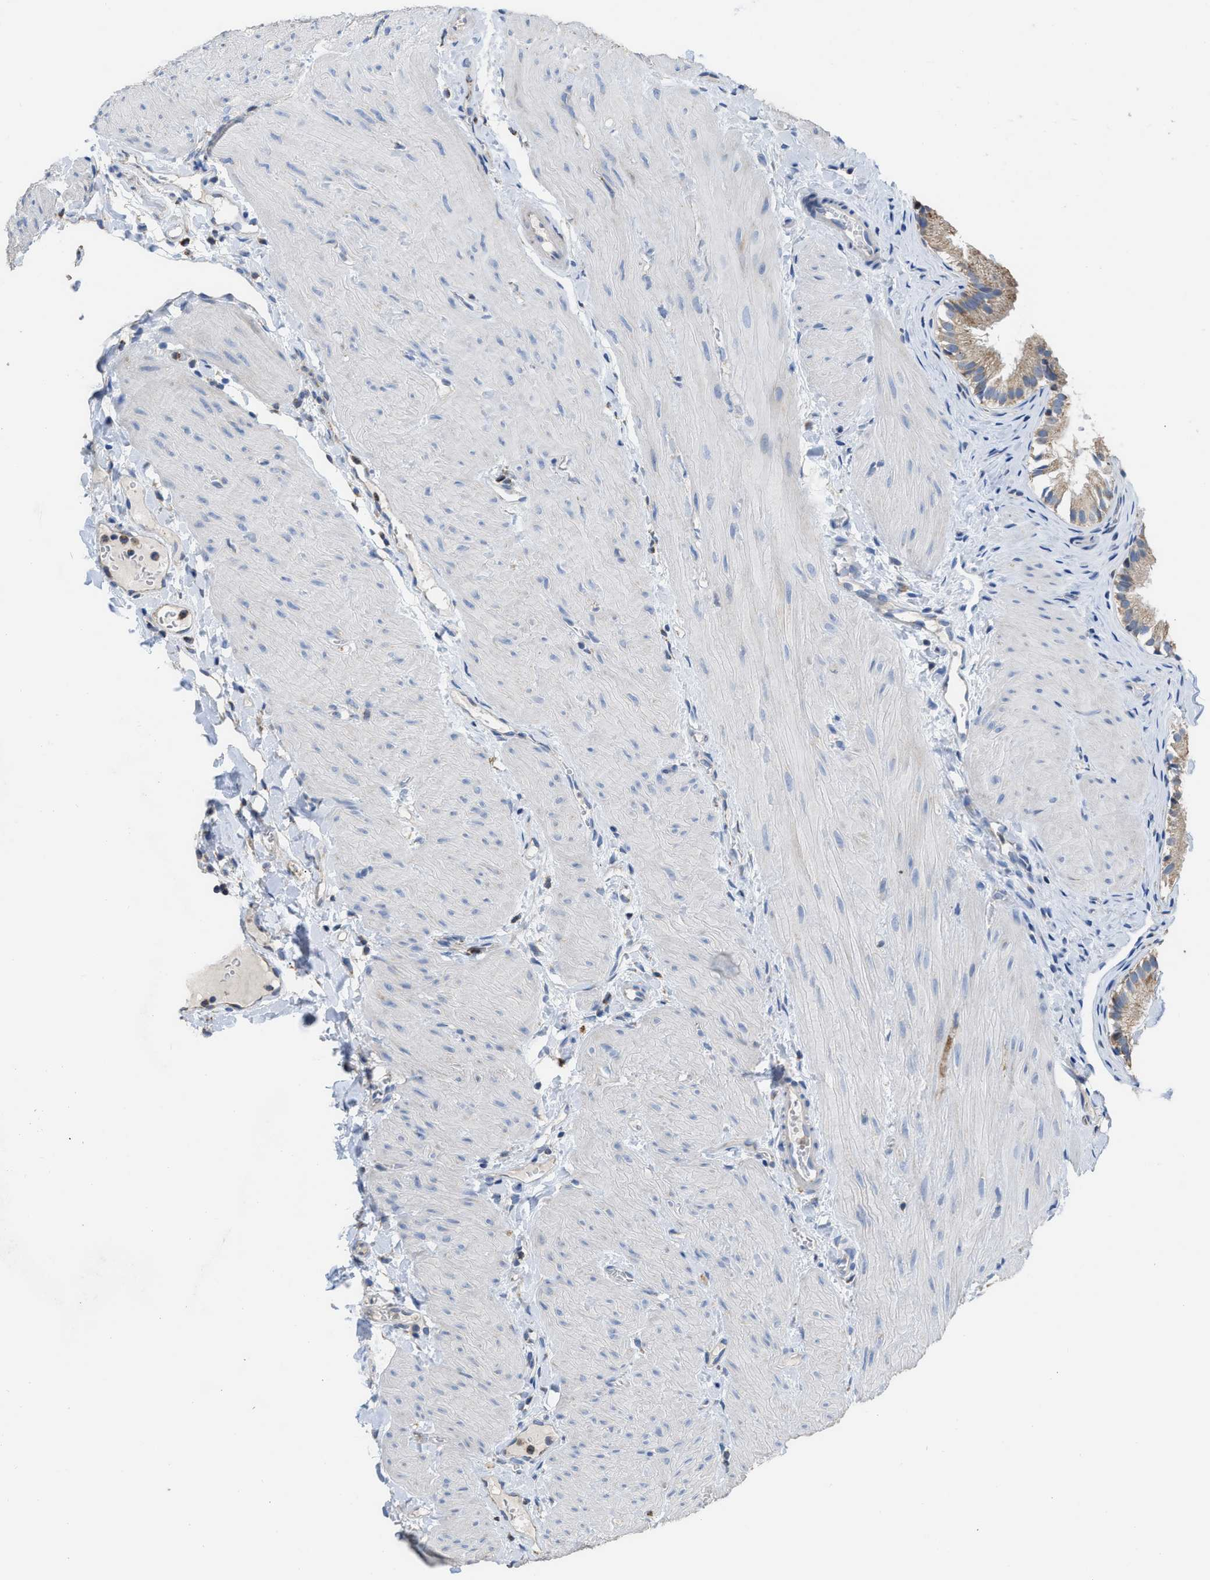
{"staining": {"intensity": "strong", "quantity": ">75%", "location": "cytoplasmic/membranous"}, "tissue": "gallbladder", "cell_type": "Glandular cells", "image_type": "normal", "snomed": [{"axis": "morphology", "description": "Normal tissue, NOS"}, {"axis": "topography", "description": "Gallbladder"}], "caption": "An image of gallbladder stained for a protein demonstrates strong cytoplasmic/membranous brown staining in glandular cells. The protein of interest is shown in brown color, while the nuclei are stained blue.", "gene": "AK2", "patient": {"sex": "female", "age": 26}}